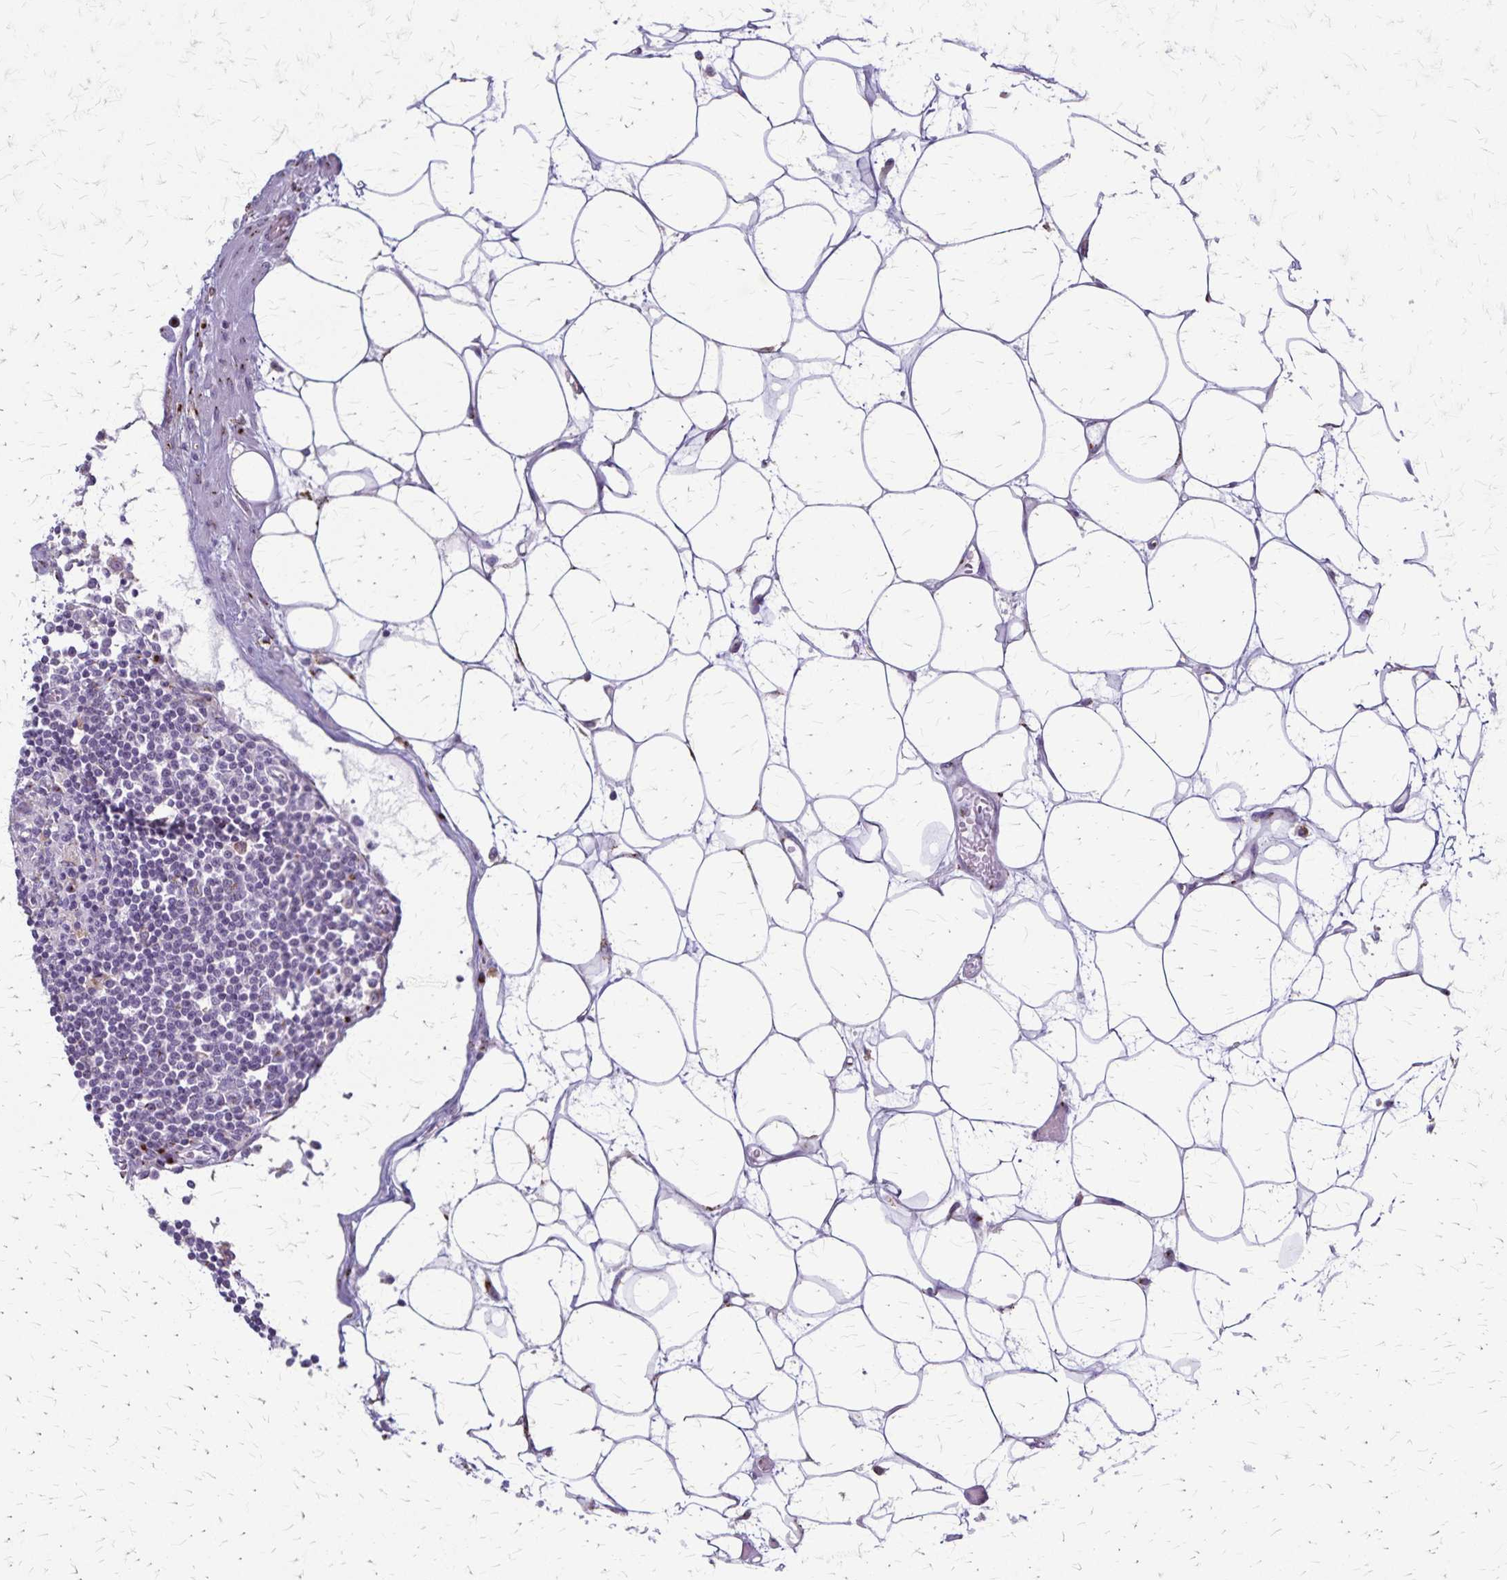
{"staining": {"intensity": "moderate", "quantity": "<25%", "location": "cytoplasmic/membranous"}, "tissue": "lymph node", "cell_type": "Germinal center cells", "image_type": "normal", "snomed": [{"axis": "morphology", "description": "Normal tissue, NOS"}, {"axis": "topography", "description": "Lymph node"}], "caption": "Protein staining of unremarkable lymph node exhibits moderate cytoplasmic/membranous positivity in about <25% of germinal center cells. (DAB IHC with brightfield microscopy, high magnification).", "gene": "MCFD2", "patient": {"sex": "male", "age": 66}}